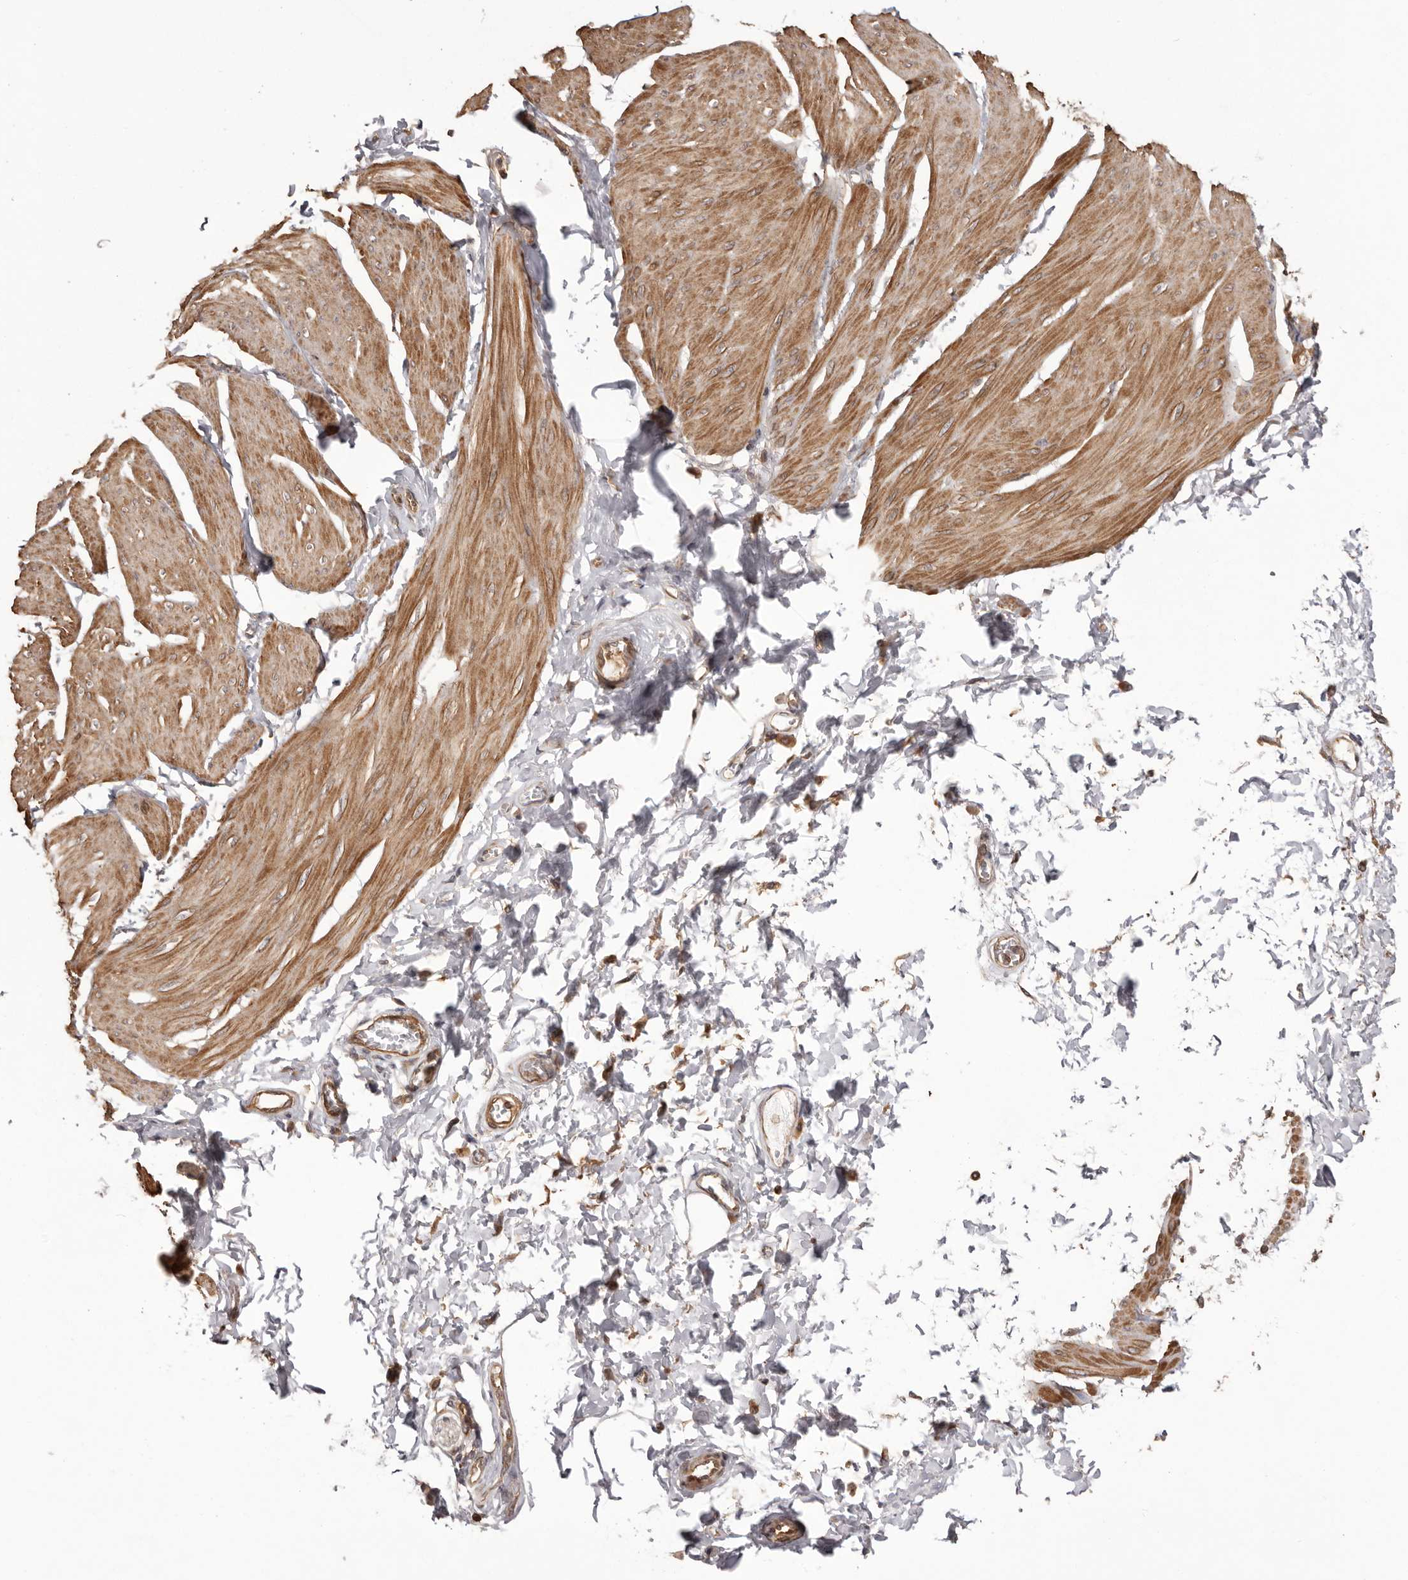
{"staining": {"intensity": "moderate", "quantity": ">75%", "location": "cytoplasmic/membranous"}, "tissue": "smooth muscle", "cell_type": "Smooth muscle cells", "image_type": "normal", "snomed": [{"axis": "morphology", "description": "Urothelial carcinoma, High grade"}, {"axis": "topography", "description": "Urinary bladder"}], "caption": "Unremarkable smooth muscle reveals moderate cytoplasmic/membranous staining in approximately >75% of smooth muscle cells (DAB = brown stain, brightfield microscopy at high magnification)..", "gene": "NFKBIA", "patient": {"sex": "male", "age": 46}}